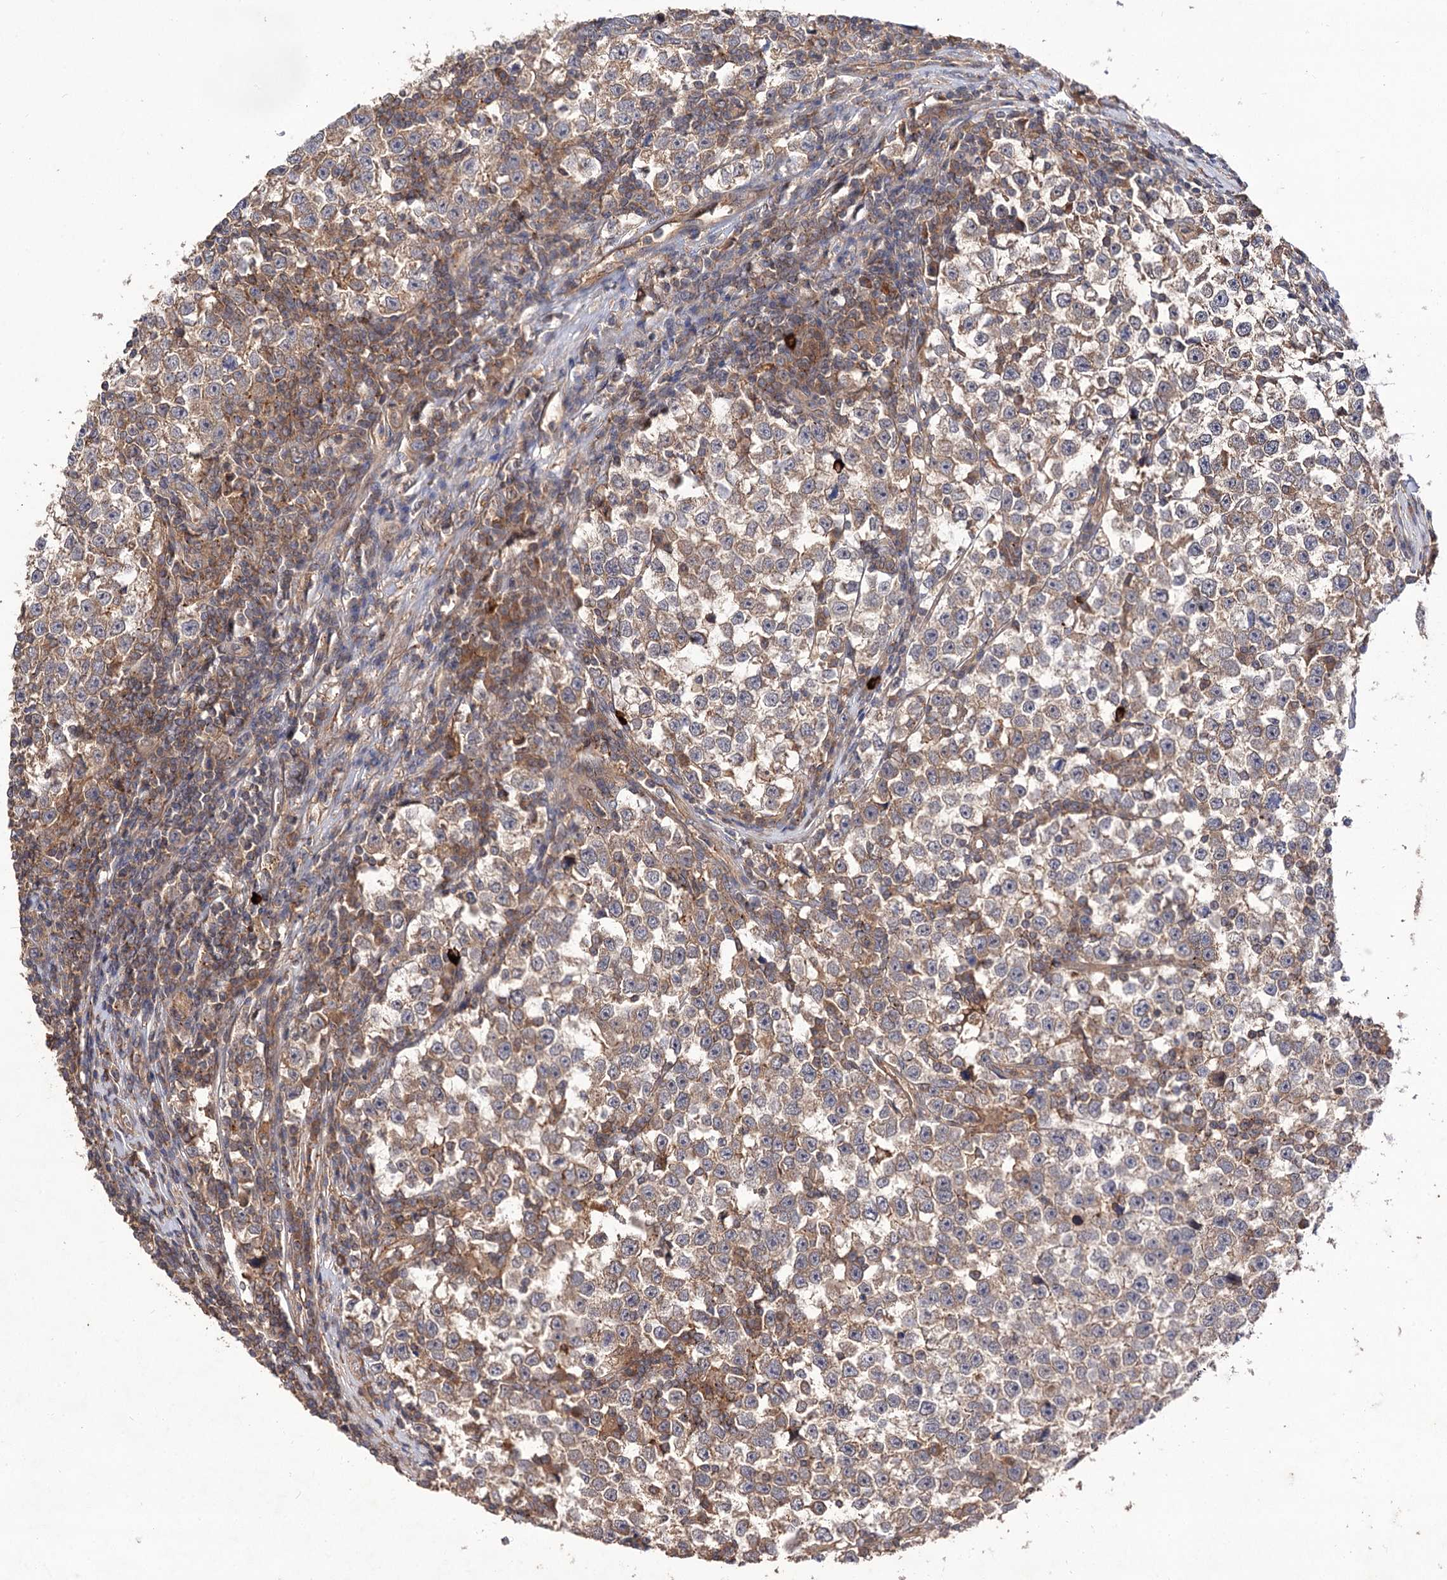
{"staining": {"intensity": "weak", "quantity": ">75%", "location": "cytoplasmic/membranous"}, "tissue": "testis cancer", "cell_type": "Tumor cells", "image_type": "cancer", "snomed": [{"axis": "morphology", "description": "Normal tissue, NOS"}, {"axis": "morphology", "description": "Seminoma, NOS"}, {"axis": "topography", "description": "Testis"}], "caption": "Immunohistochemical staining of human testis cancer shows low levels of weak cytoplasmic/membranous expression in about >75% of tumor cells.", "gene": "FBXW8", "patient": {"sex": "male", "age": 43}}